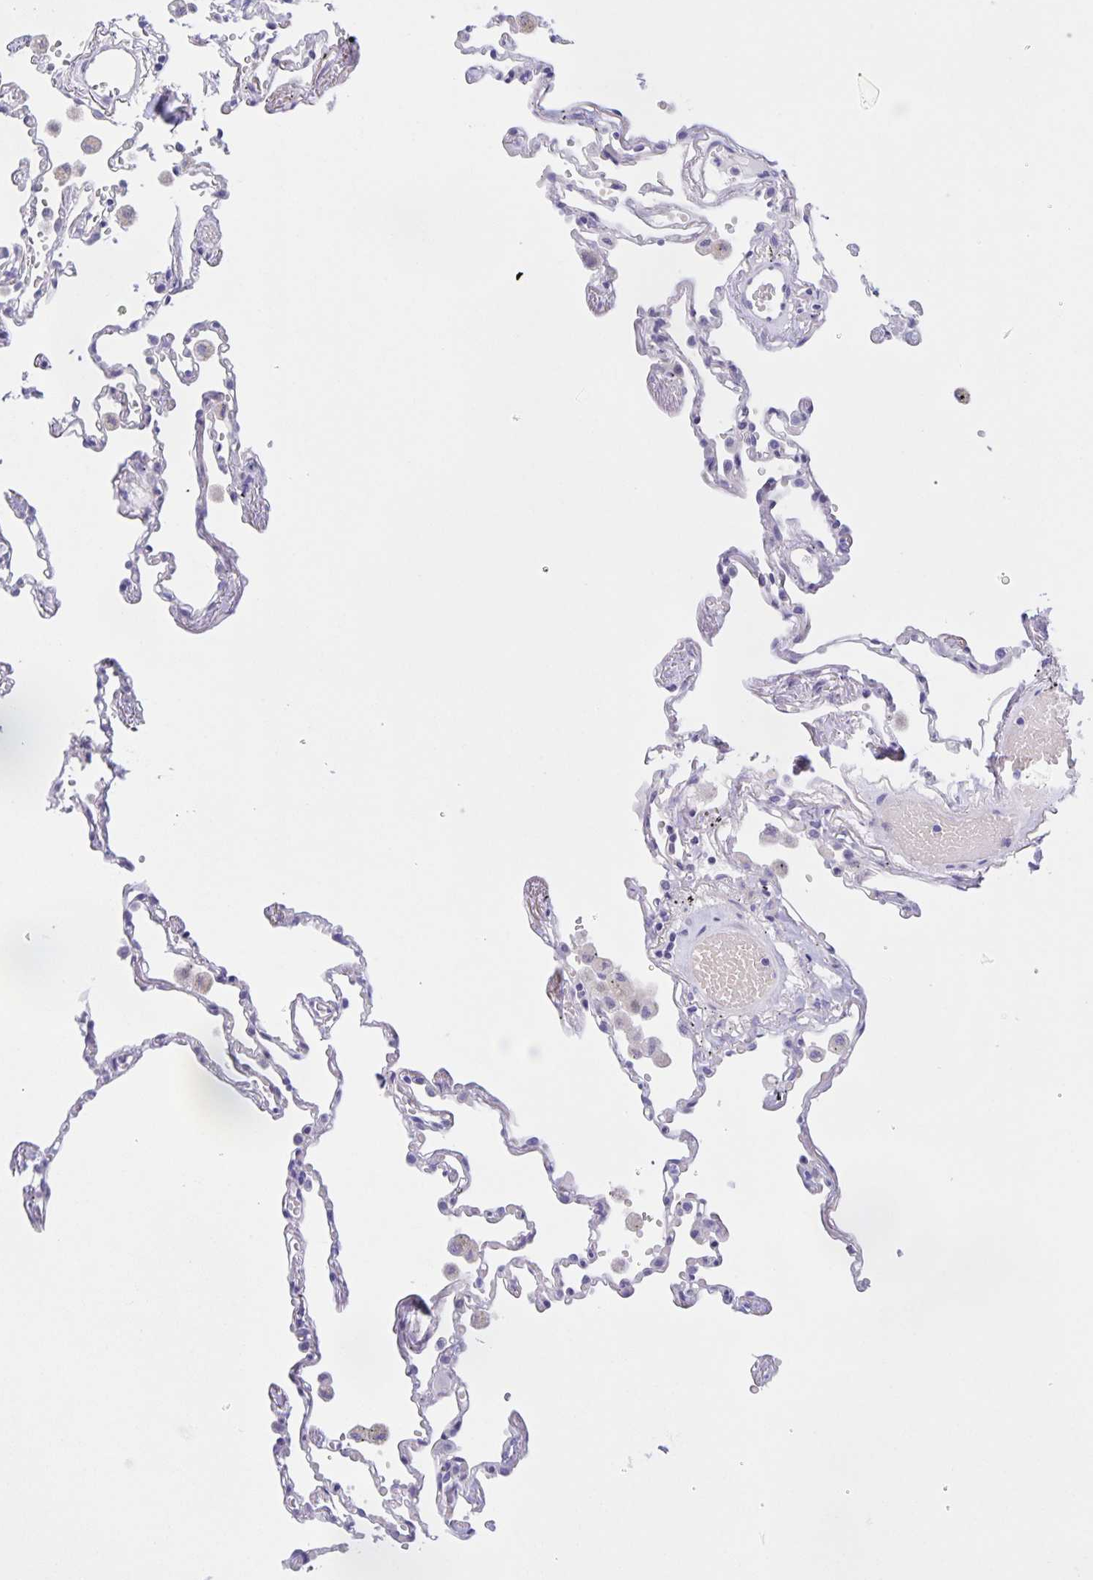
{"staining": {"intensity": "negative", "quantity": "none", "location": "none"}, "tissue": "lung", "cell_type": "Alveolar cells", "image_type": "normal", "snomed": [{"axis": "morphology", "description": "Normal tissue, NOS"}, {"axis": "topography", "description": "Lung"}], "caption": "This micrograph is of benign lung stained with immunohistochemistry (IHC) to label a protein in brown with the nuclei are counter-stained blue. There is no positivity in alveolar cells. (DAB IHC visualized using brightfield microscopy, high magnification).", "gene": "DMGDH", "patient": {"sex": "female", "age": 67}}